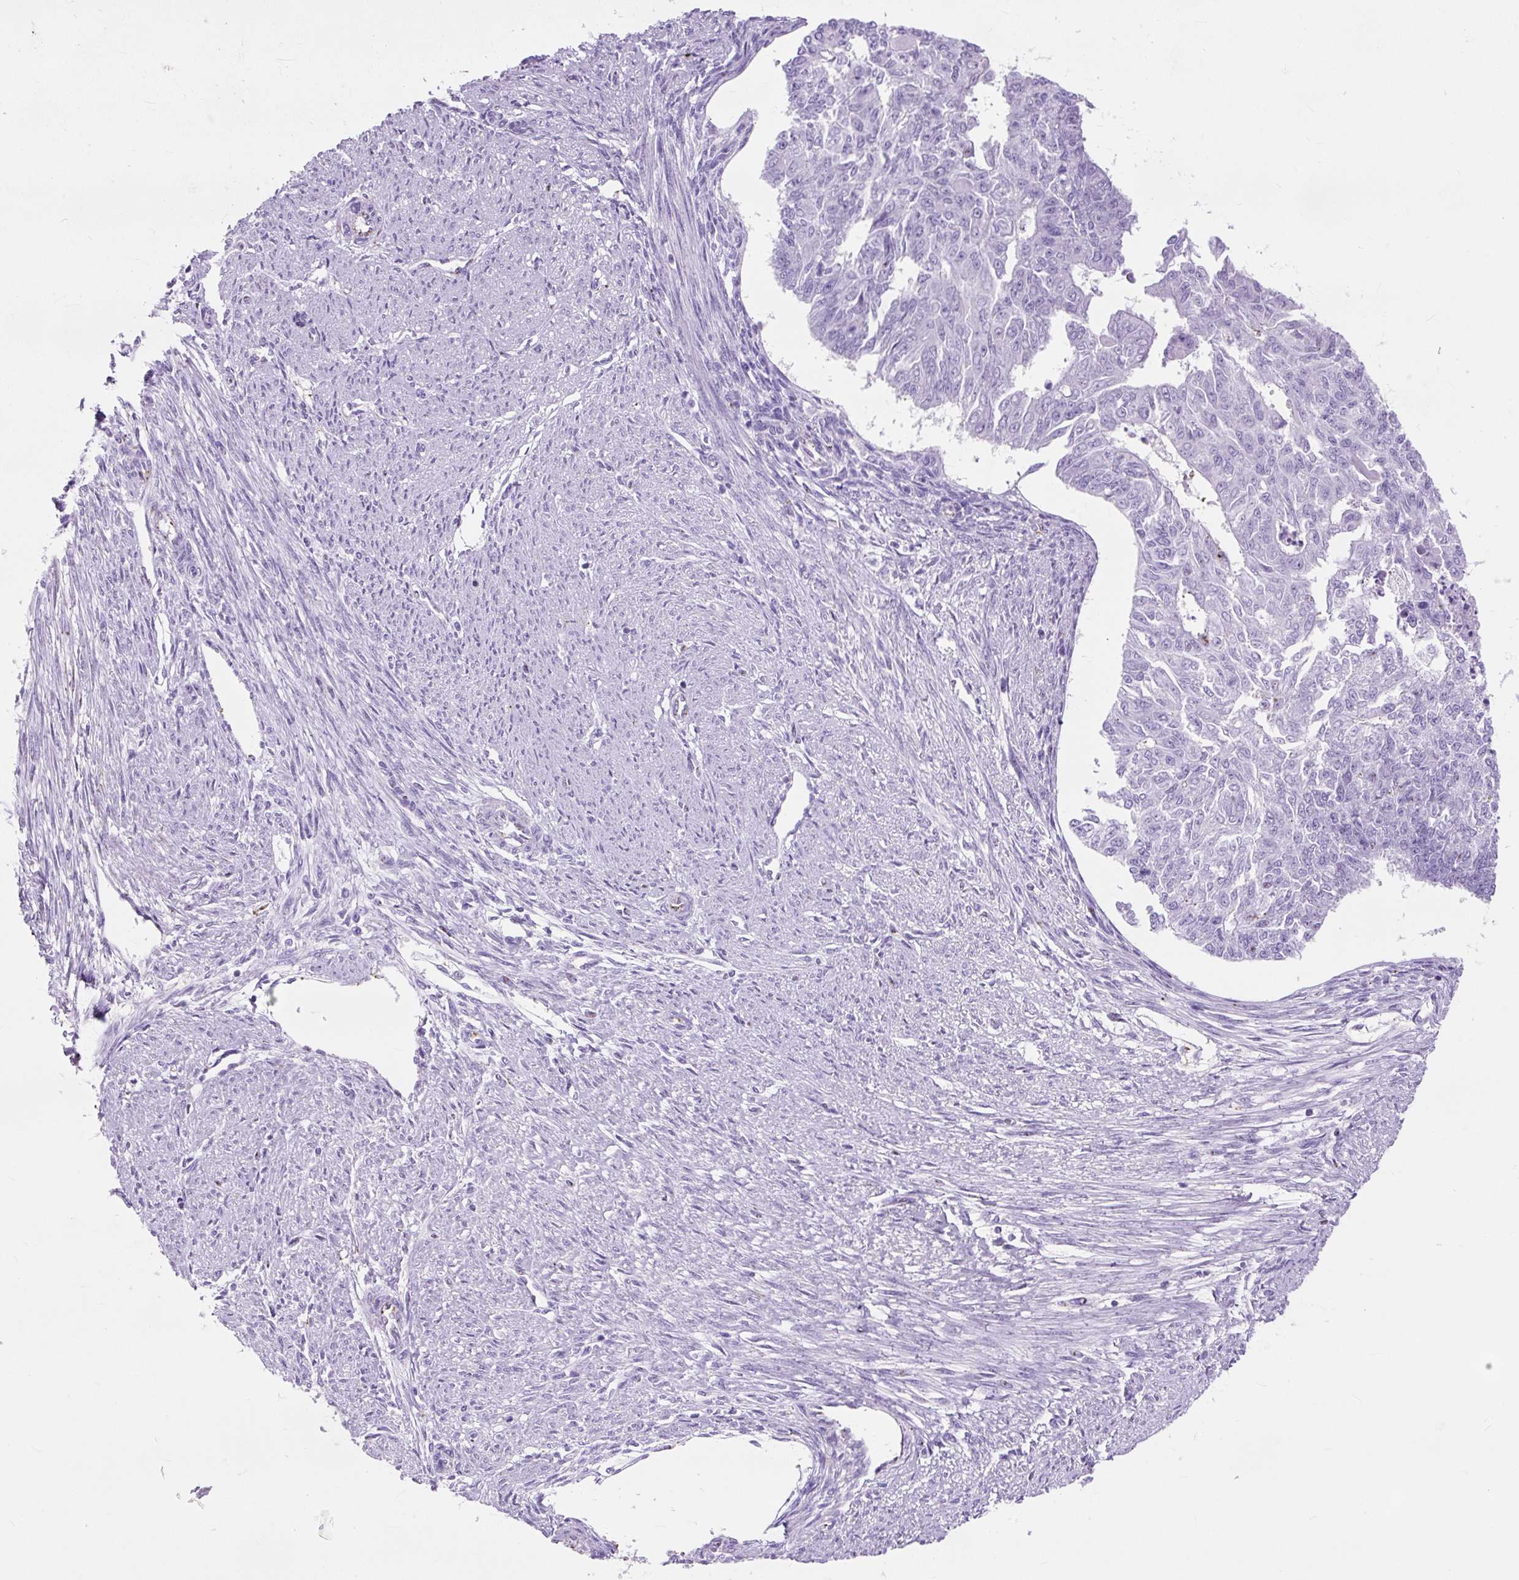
{"staining": {"intensity": "negative", "quantity": "none", "location": "none"}, "tissue": "endometrial cancer", "cell_type": "Tumor cells", "image_type": "cancer", "snomed": [{"axis": "morphology", "description": "Adenocarcinoma, NOS"}, {"axis": "topography", "description": "Endometrium"}], "caption": "This is an immunohistochemistry (IHC) micrograph of endometrial adenocarcinoma. There is no staining in tumor cells.", "gene": "OR10A7", "patient": {"sex": "female", "age": 32}}